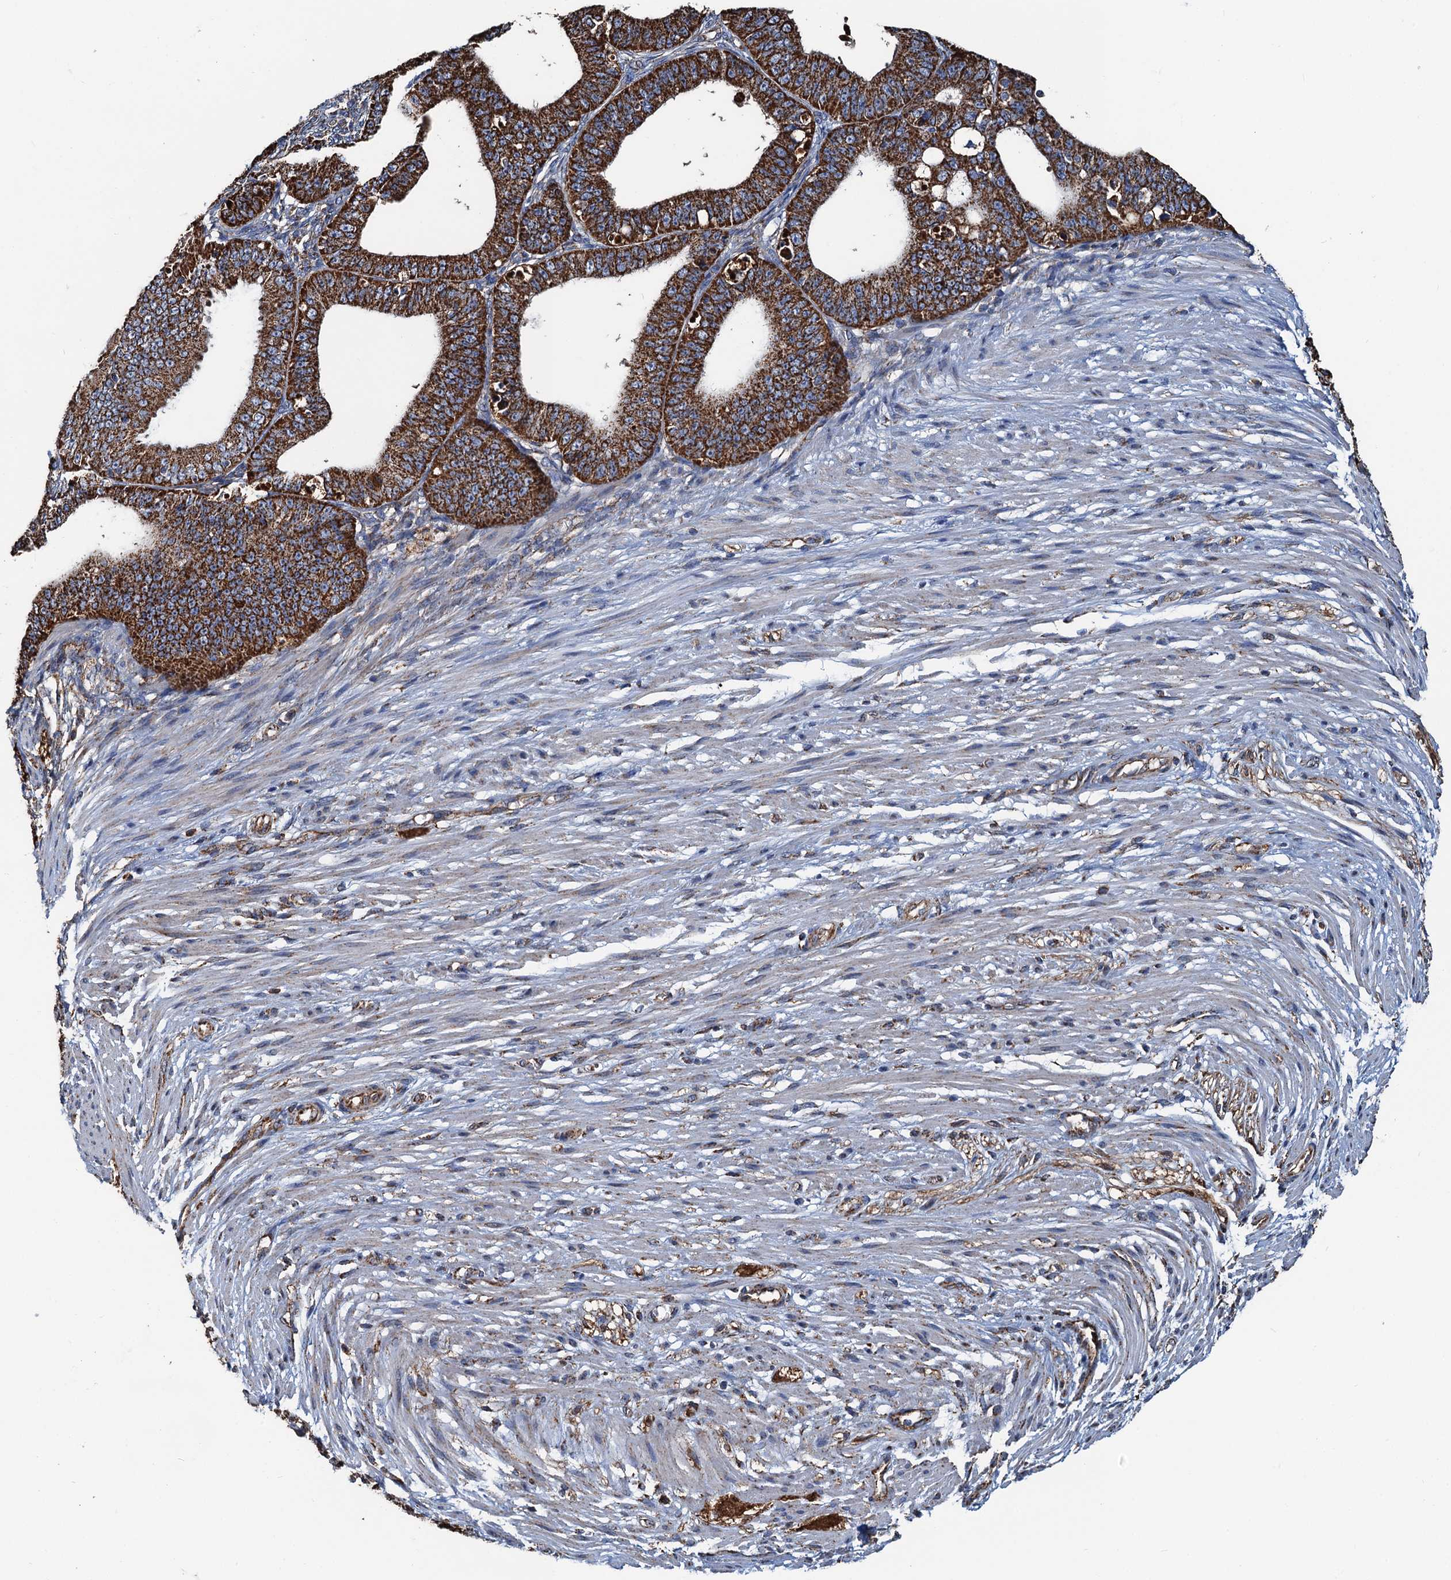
{"staining": {"intensity": "strong", "quantity": ">75%", "location": "cytoplasmic/membranous"}, "tissue": "ovarian cancer", "cell_type": "Tumor cells", "image_type": "cancer", "snomed": [{"axis": "morphology", "description": "Carcinoma, endometroid"}, {"axis": "topography", "description": "Appendix"}, {"axis": "topography", "description": "Ovary"}], "caption": "There is high levels of strong cytoplasmic/membranous positivity in tumor cells of ovarian cancer (endometroid carcinoma), as demonstrated by immunohistochemical staining (brown color).", "gene": "AAGAB", "patient": {"sex": "female", "age": 42}}